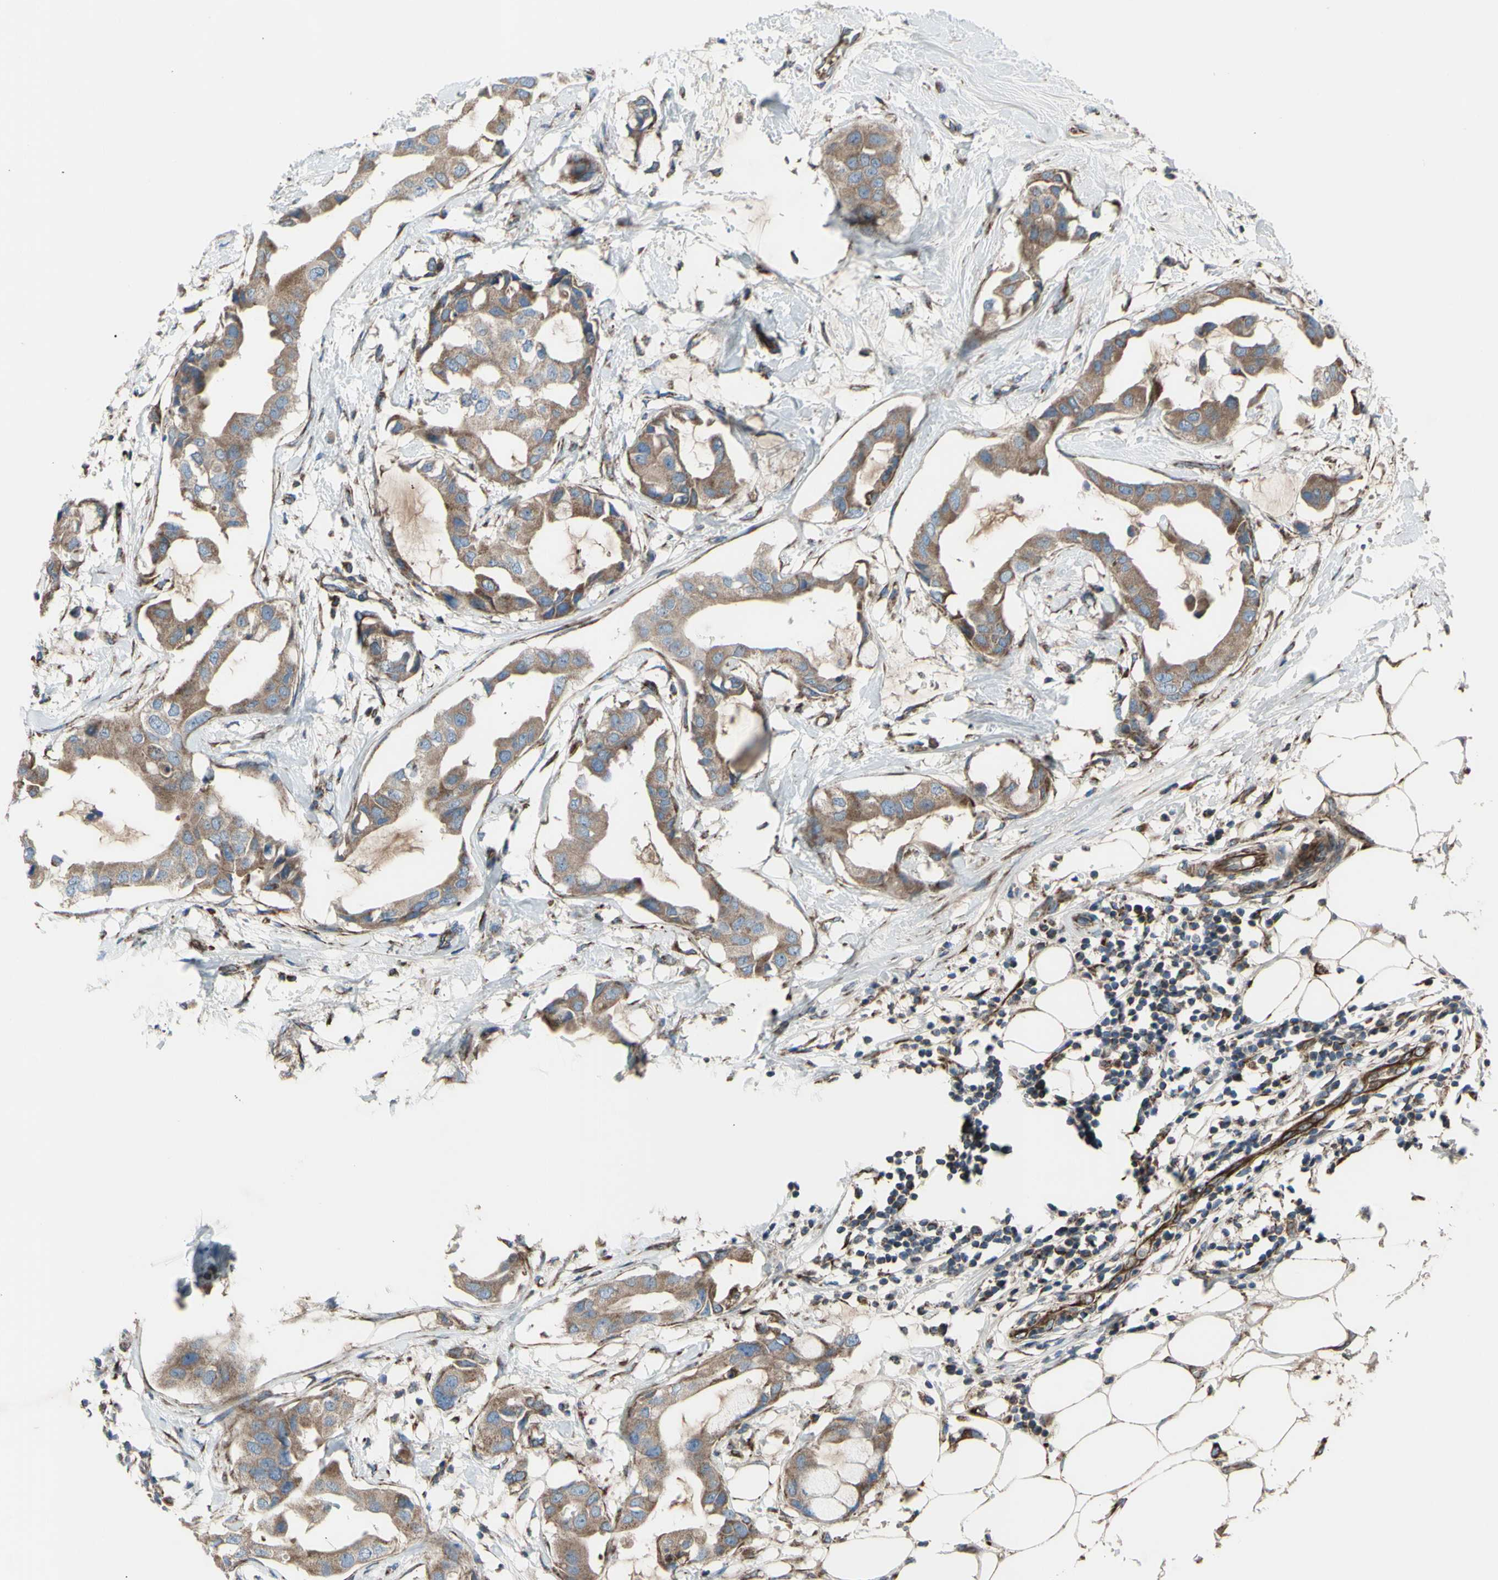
{"staining": {"intensity": "weak", "quantity": ">75%", "location": "cytoplasmic/membranous"}, "tissue": "breast cancer", "cell_type": "Tumor cells", "image_type": "cancer", "snomed": [{"axis": "morphology", "description": "Duct carcinoma"}, {"axis": "topography", "description": "Breast"}], "caption": "Breast cancer (invasive ductal carcinoma) was stained to show a protein in brown. There is low levels of weak cytoplasmic/membranous staining in approximately >75% of tumor cells.", "gene": "EMC7", "patient": {"sex": "female", "age": 40}}